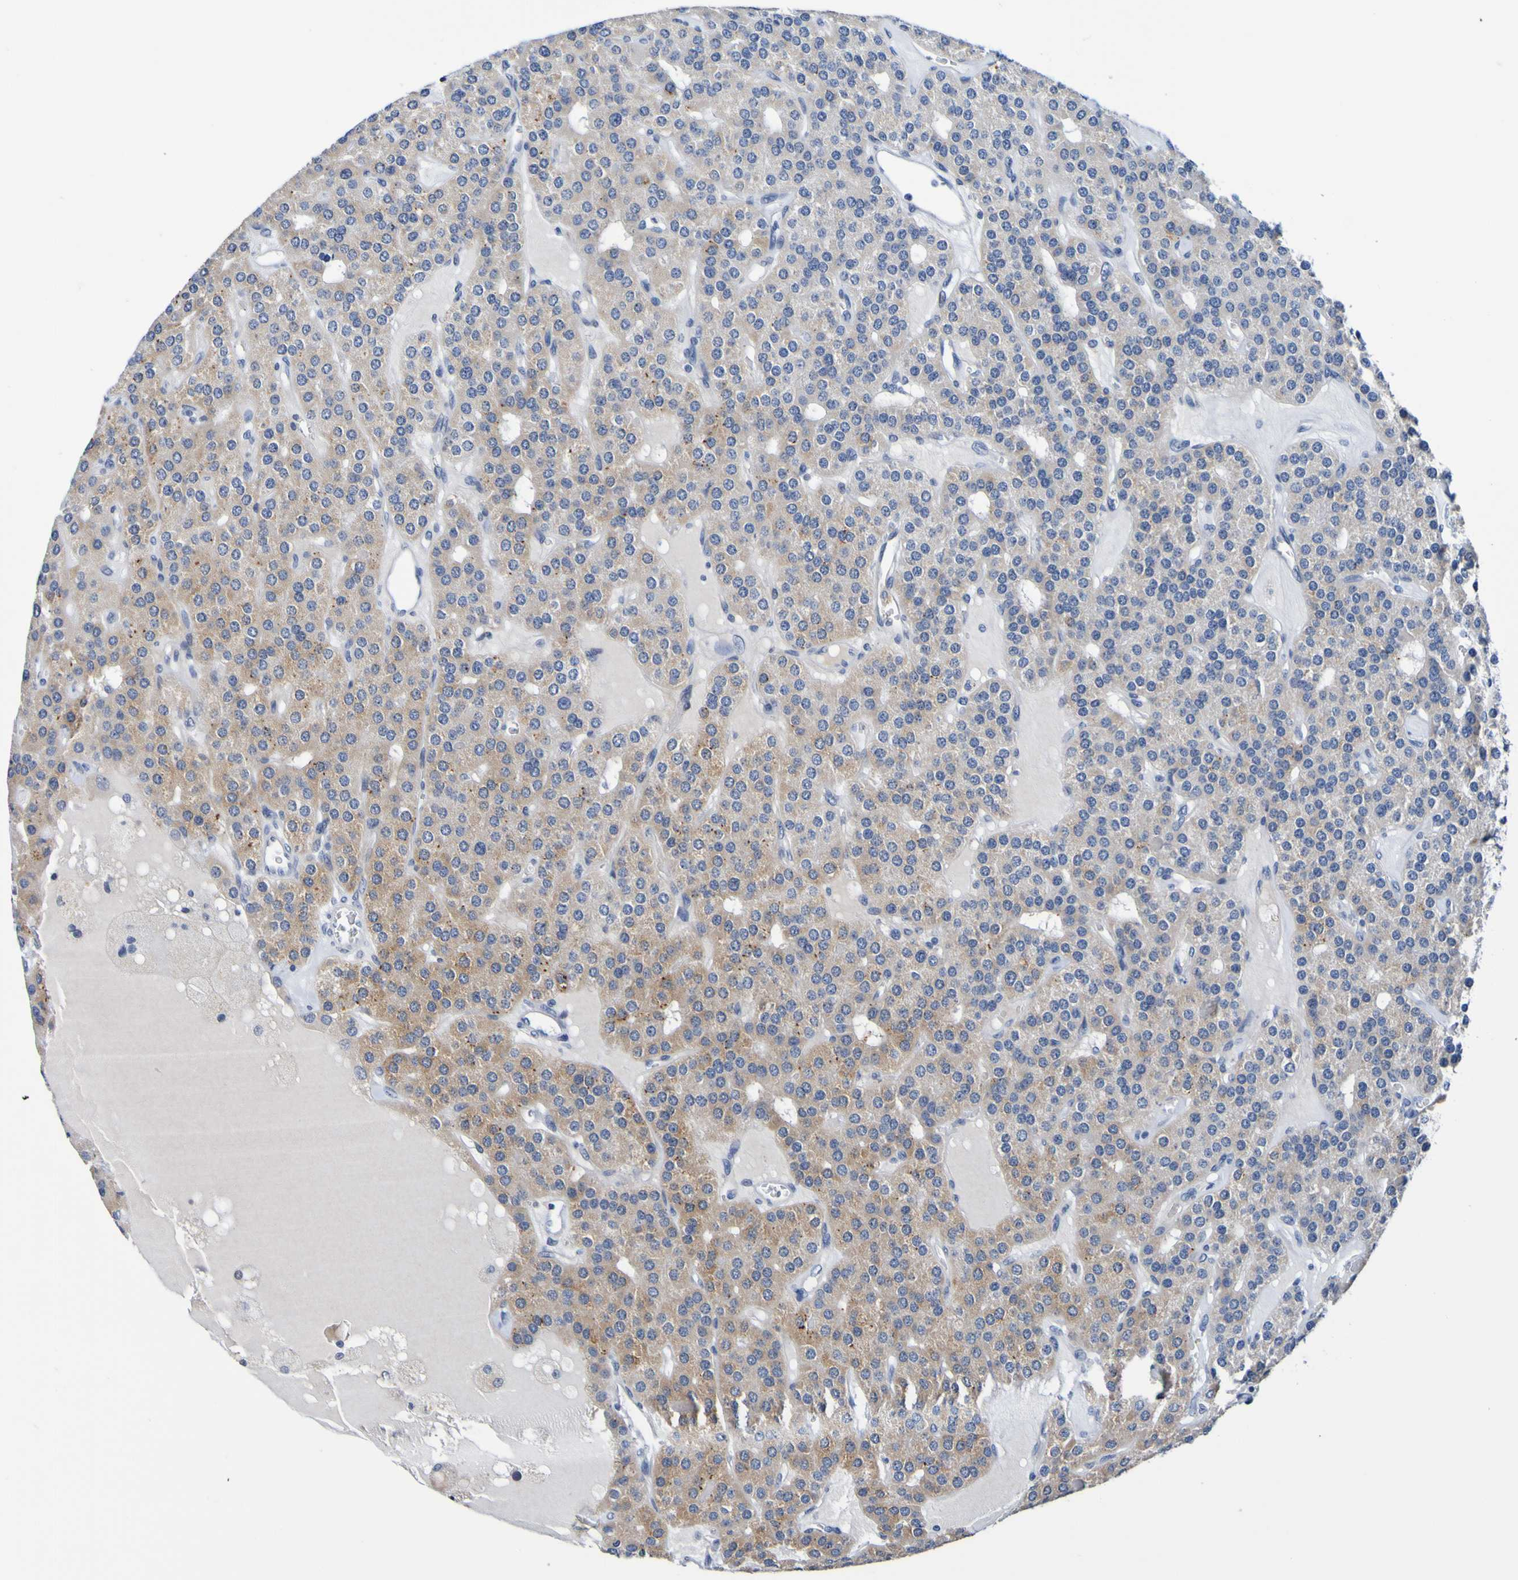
{"staining": {"intensity": "moderate", "quantity": "25%-75%", "location": "cytoplasmic/membranous"}, "tissue": "parathyroid gland", "cell_type": "Glandular cells", "image_type": "normal", "snomed": [{"axis": "morphology", "description": "Normal tissue, NOS"}, {"axis": "morphology", "description": "Adenoma, NOS"}, {"axis": "topography", "description": "Parathyroid gland"}], "caption": "Normal parathyroid gland shows moderate cytoplasmic/membranous staining in approximately 25%-75% of glandular cells Immunohistochemistry stains the protein of interest in brown and the nuclei are stained blue..", "gene": "VMA21", "patient": {"sex": "female", "age": 86}}